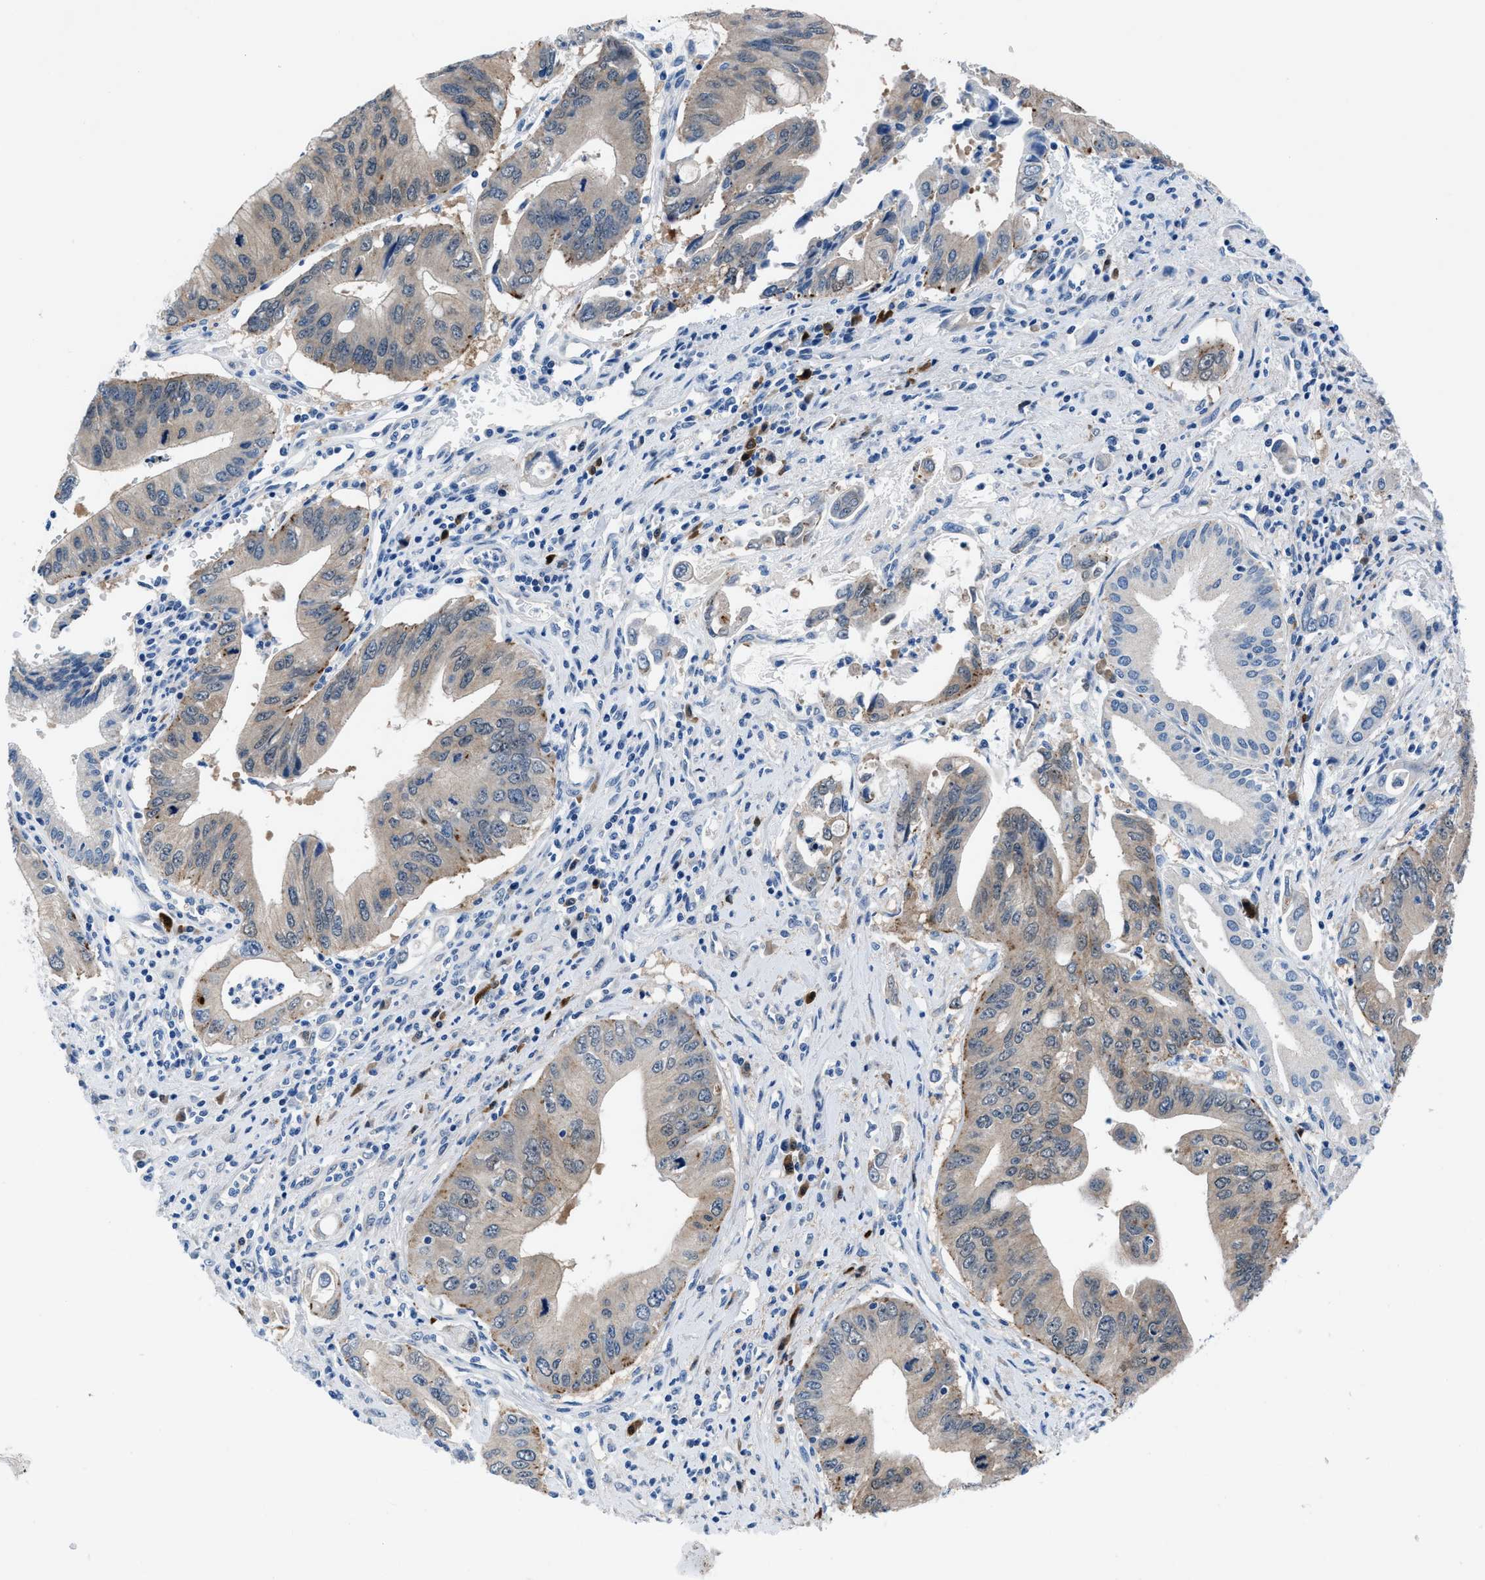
{"staining": {"intensity": "weak", "quantity": ">75%", "location": "cytoplasmic/membranous"}, "tissue": "pancreatic cancer", "cell_type": "Tumor cells", "image_type": "cancer", "snomed": [{"axis": "morphology", "description": "Adenocarcinoma, NOS"}, {"axis": "topography", "description": "Pancreas"}], "caption": "Pancreatic adenocarcinoma was stained to show a protein in brown. There is low levels of weak cytoplasmic/membranous staining in about >75% of tumor cells.", "gene": "UAP1", "patient": {"sex": "female", "age": 73}}